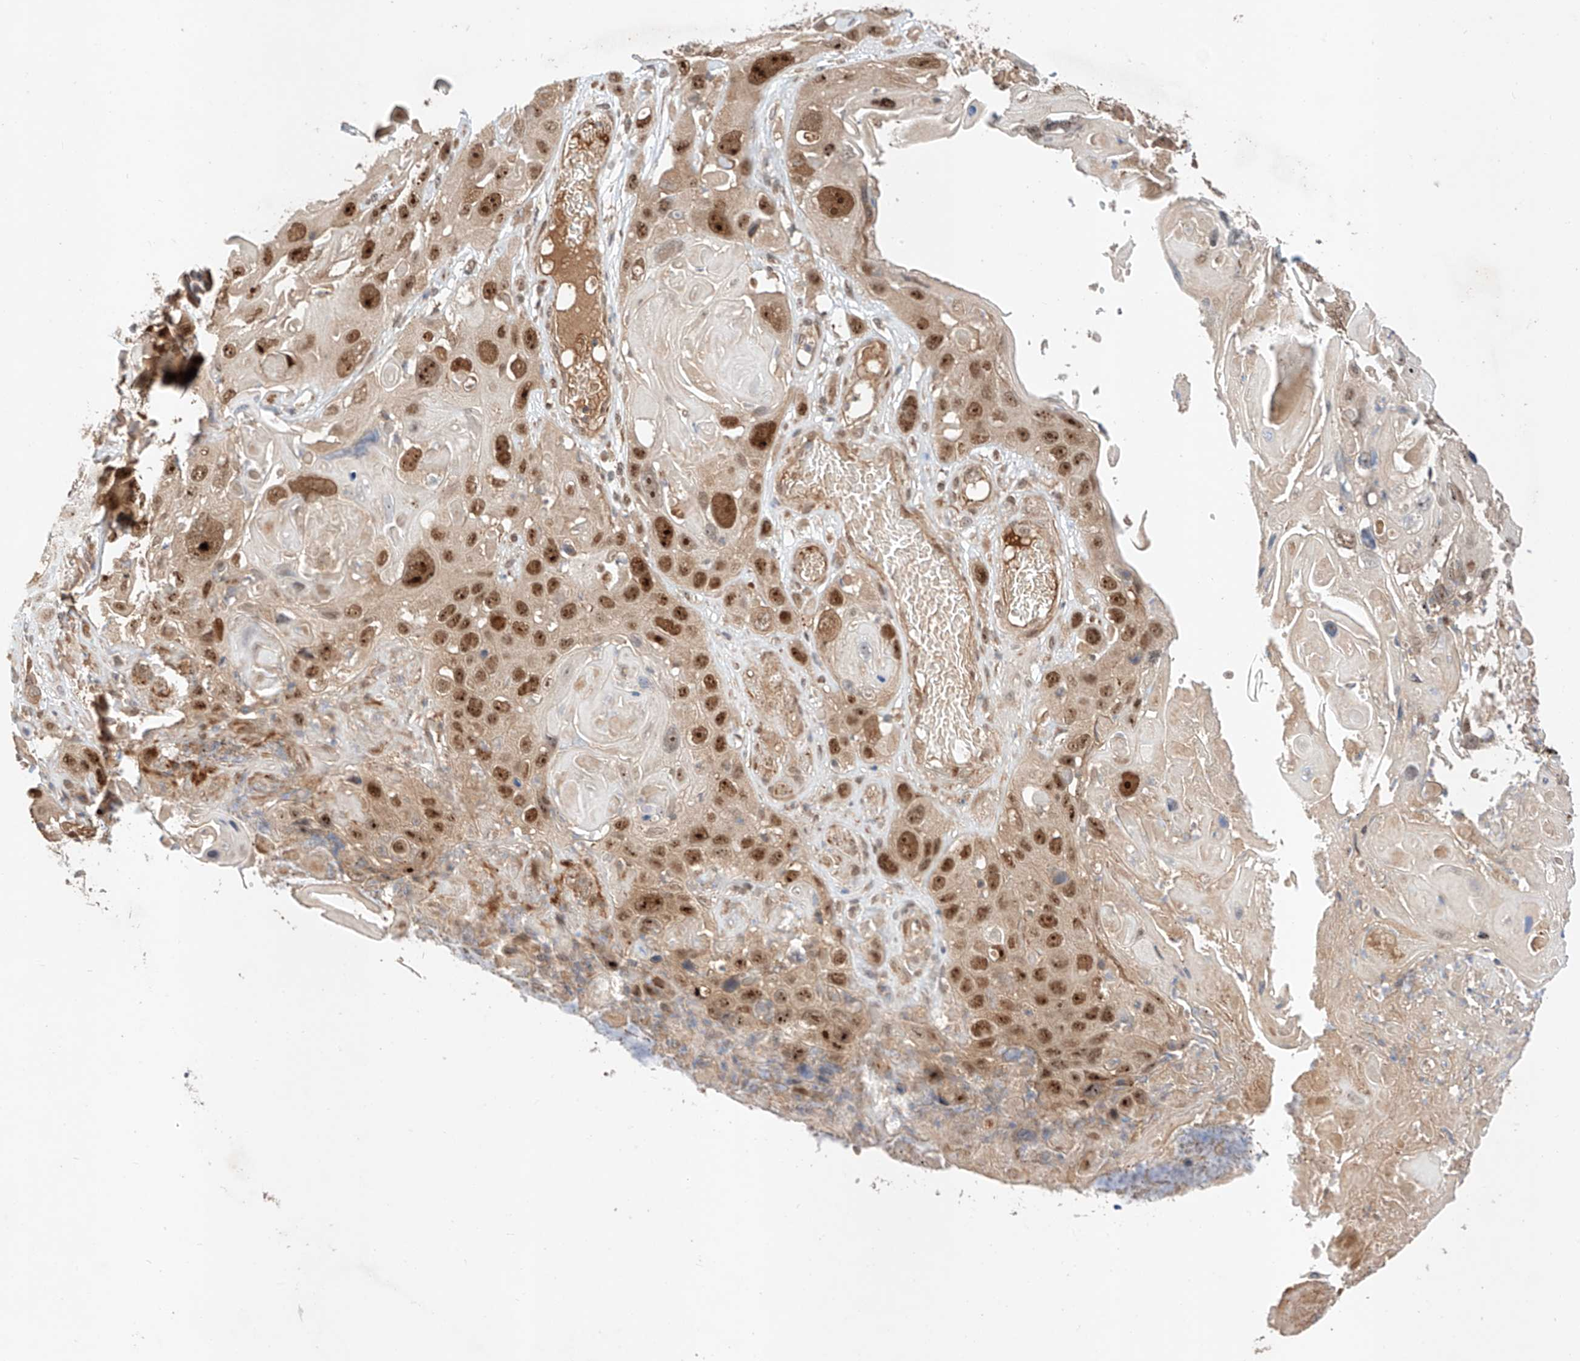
{"staining": {"intensity": "moderate", "quantity": ">75%", "location": "cytoplasmic/membranous"}, "tissue": "skin cancer", "cell_type": "Tumor cells", "image_type": "cancer", "snomed": [{"axis": "morphology", "description": "Squamous cell carcinoma, NOS"}, {"axis": "topography", "description": "Skin"}], "caption": "Tumor cells display medium levels of moderate cytoplasmic/membranous expression in about >75% of cells in human skin cancer.", "gene": "RAB23", "patient": {"sex": "male", "age": 55}}